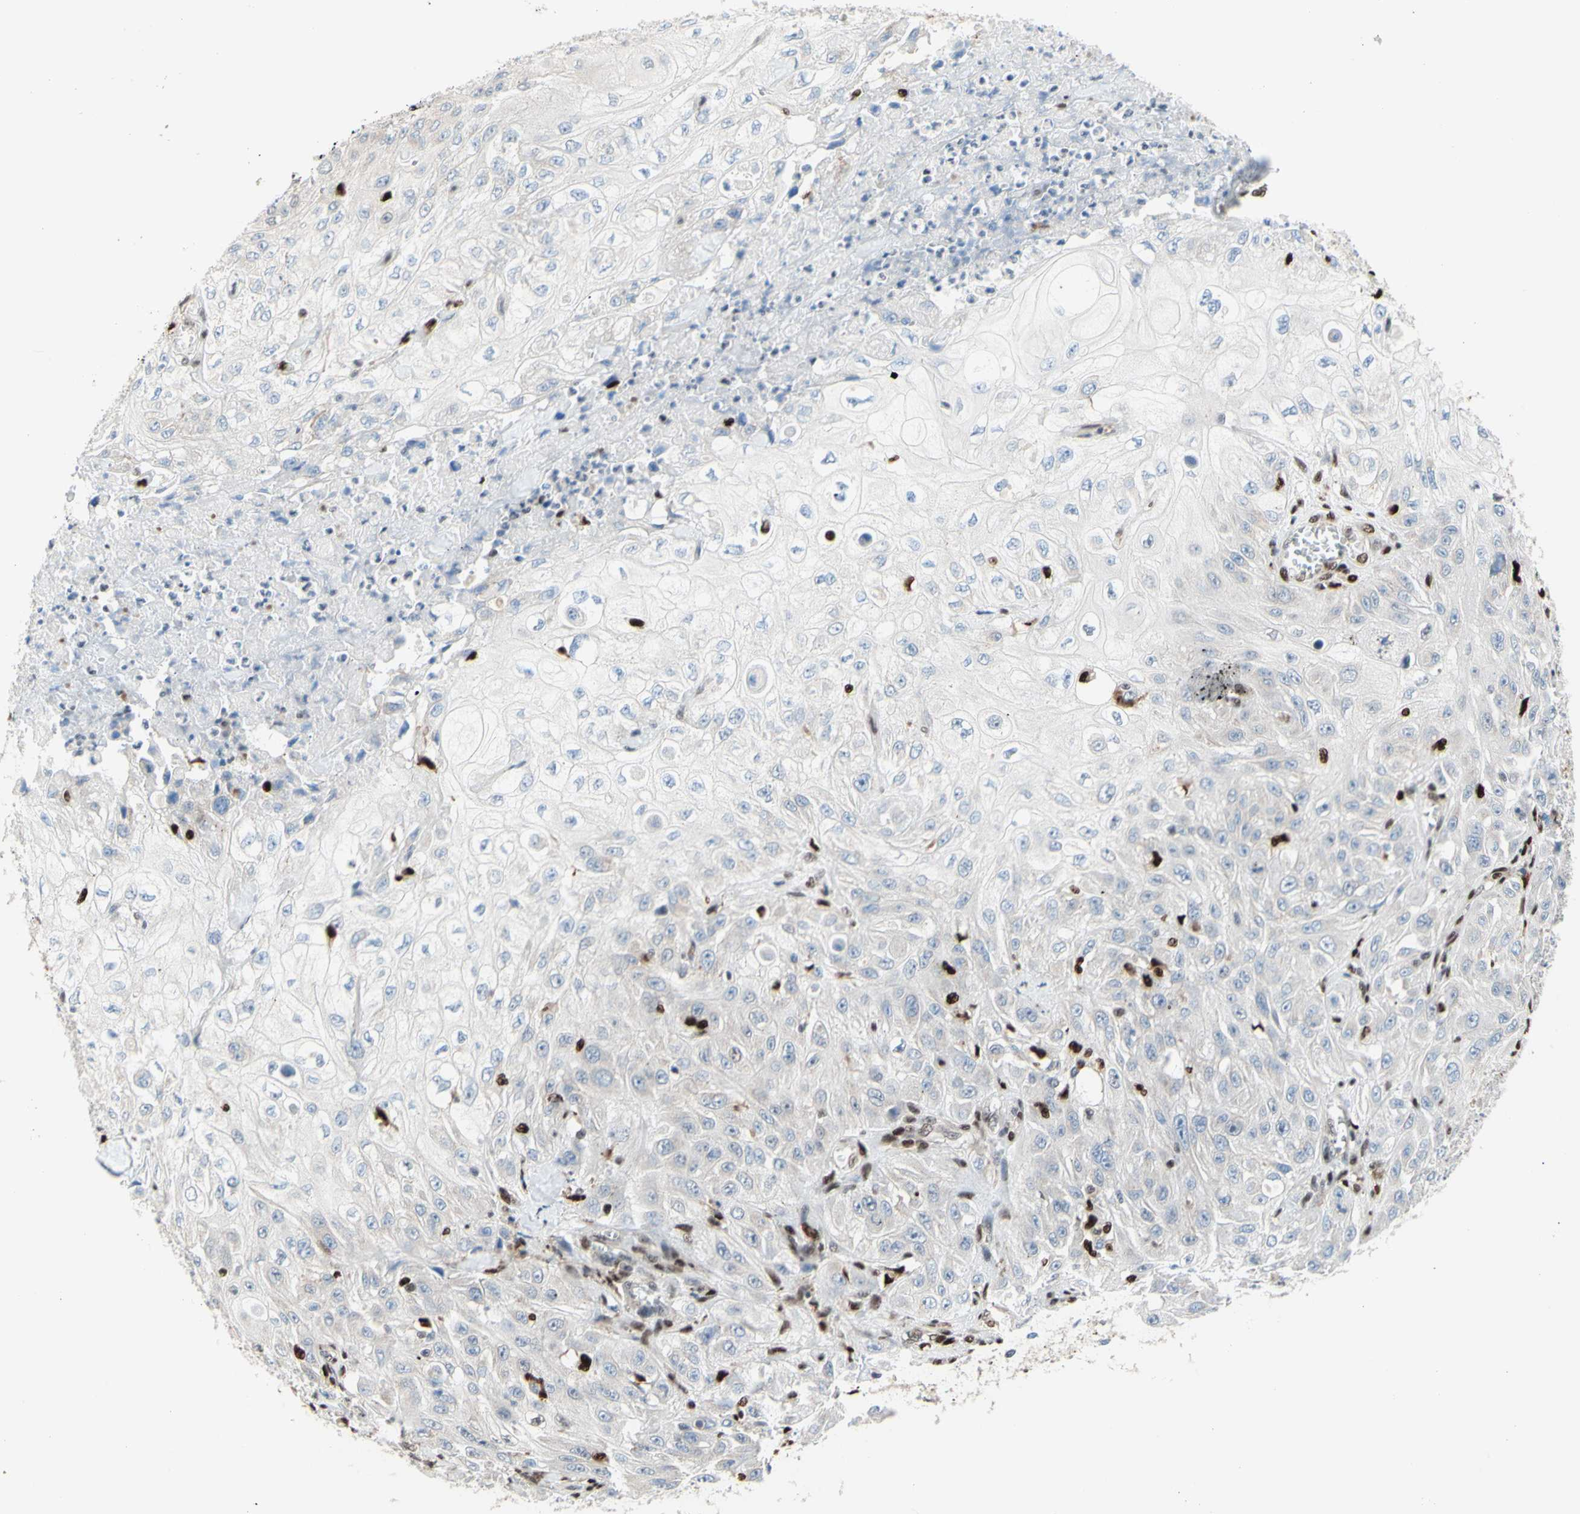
{"staining": {"intensity": "negative", "quantity": "none", "location": "none"}, "tissue": "skin cancer", "cell_type": "Tumor cells", "image_type": "cancer", "snomed": [{"axis": "morphology", "description": "Squamous cell carcinoma, NOS"}, {"axis": "morphology", "description": "Squamous cell carcinoma, metastatic, NOS"}, {"axis": "topography", "description": "Skin"}, {"axis": "topography", "description": "Lymph node"}], "caption": "An immunohistochemistry (IHC) photomicrograph of skin cancer is shown. There is no staining in tumor cells of skin cancer. (Immunohistochemistry, brightfield microscopy, high magnification).", "gene": "EED", "patient": {"sex": "male", "age": 75}}